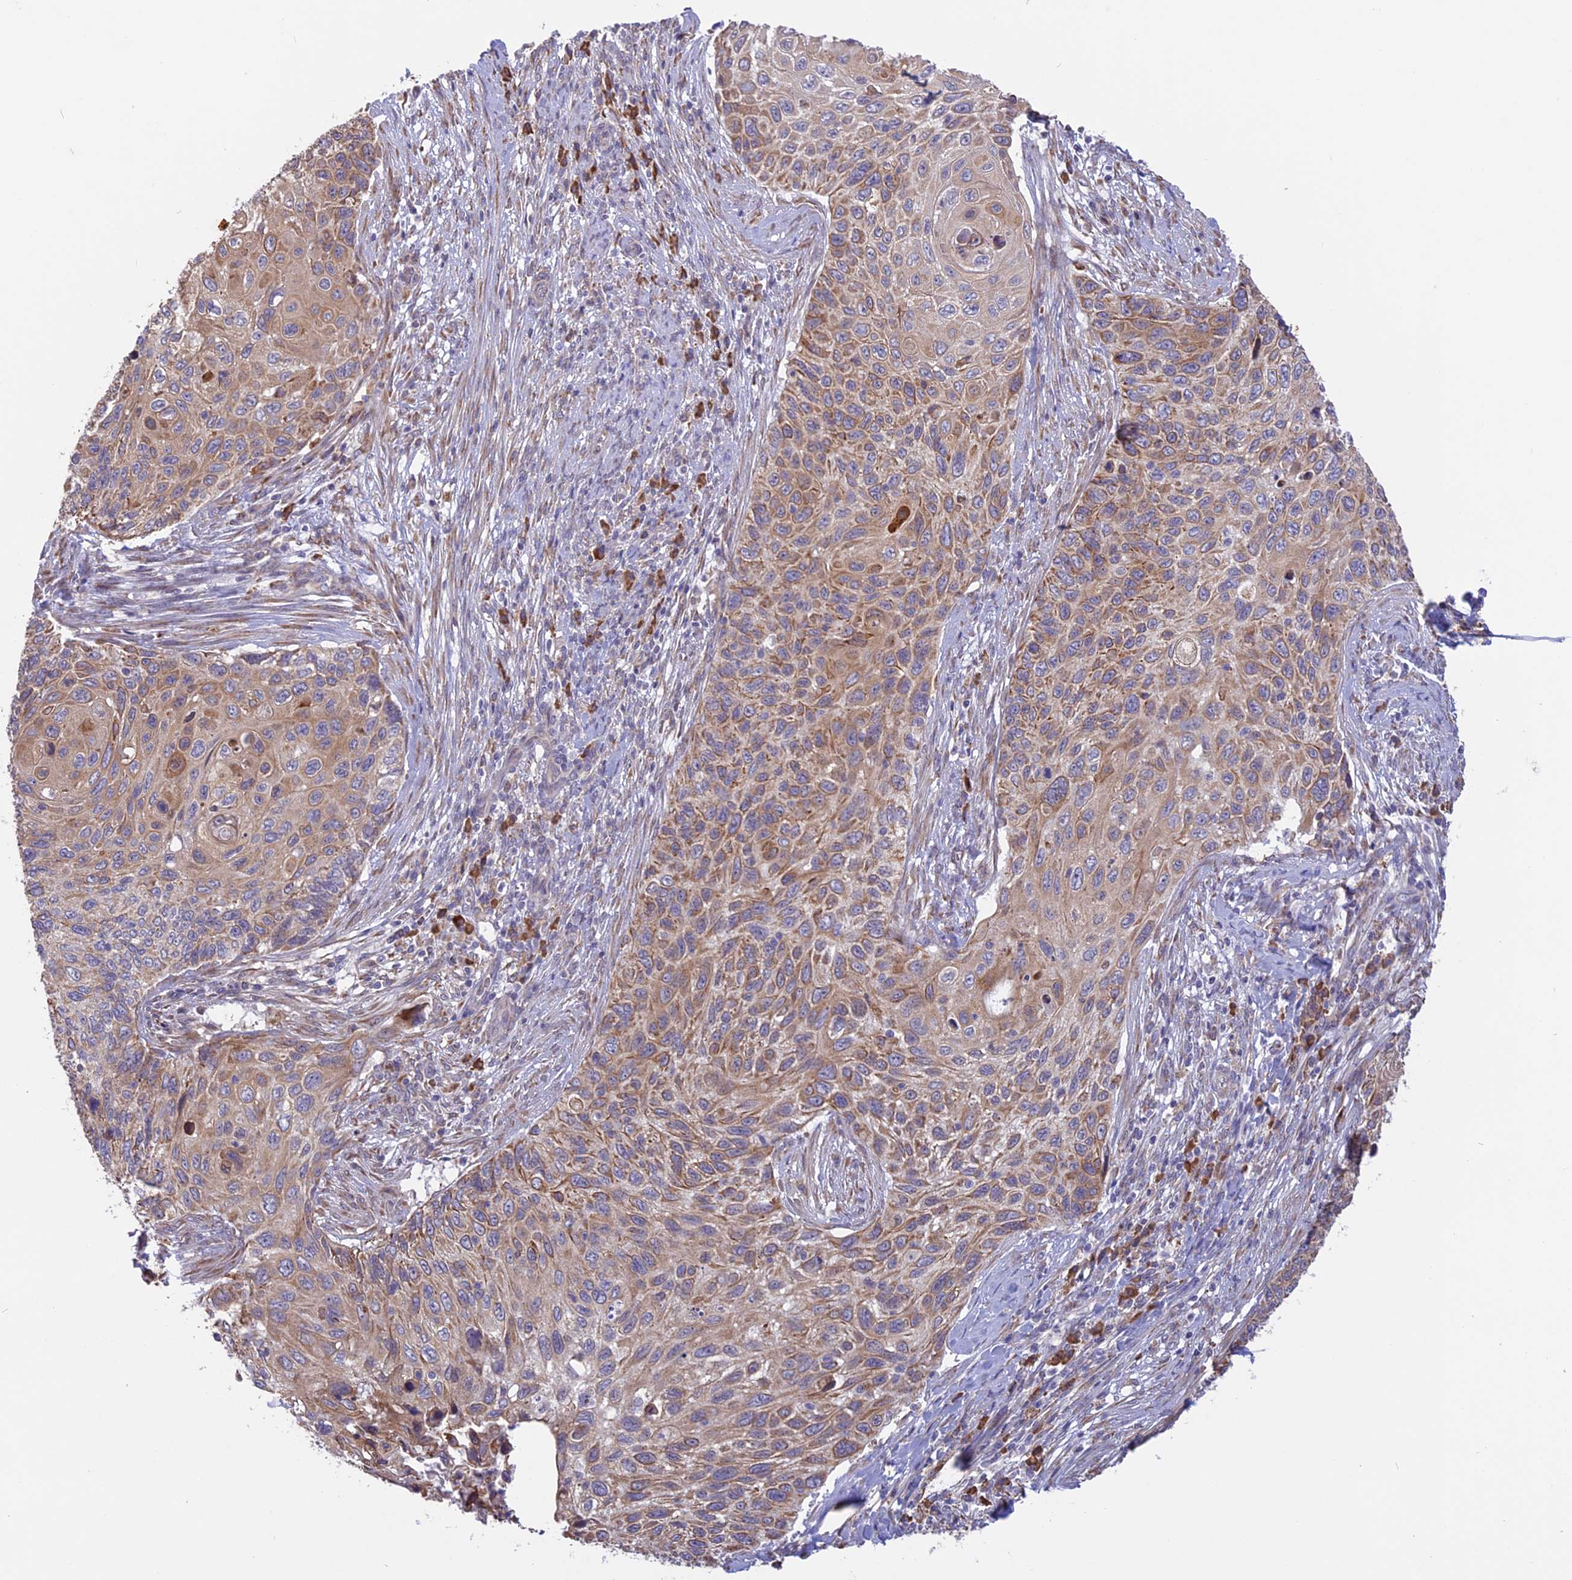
{"staining": {"intensity": "moderate", "quantity": "25%-75%", "location": "cytoplasmic/membranous"}, "tissue": "cervical cancer", "cell_type": "Tumor cells", "image_type": "cancer", "snomed": [{"axis": "morphology", "description": "Squamous cell carcinoma, NOS"}, {"axis": "topography", "description": "Cervix"}], "caption": "Immunohistochemical staining of human cervical squamous cell carcinoma demonstrates moderate cytoplasmic/membranous protein expression in approximately 25%-75% of tumor cells.", "gene": "DMRTA2", "patient": {"sex": "female", "age": 70}}